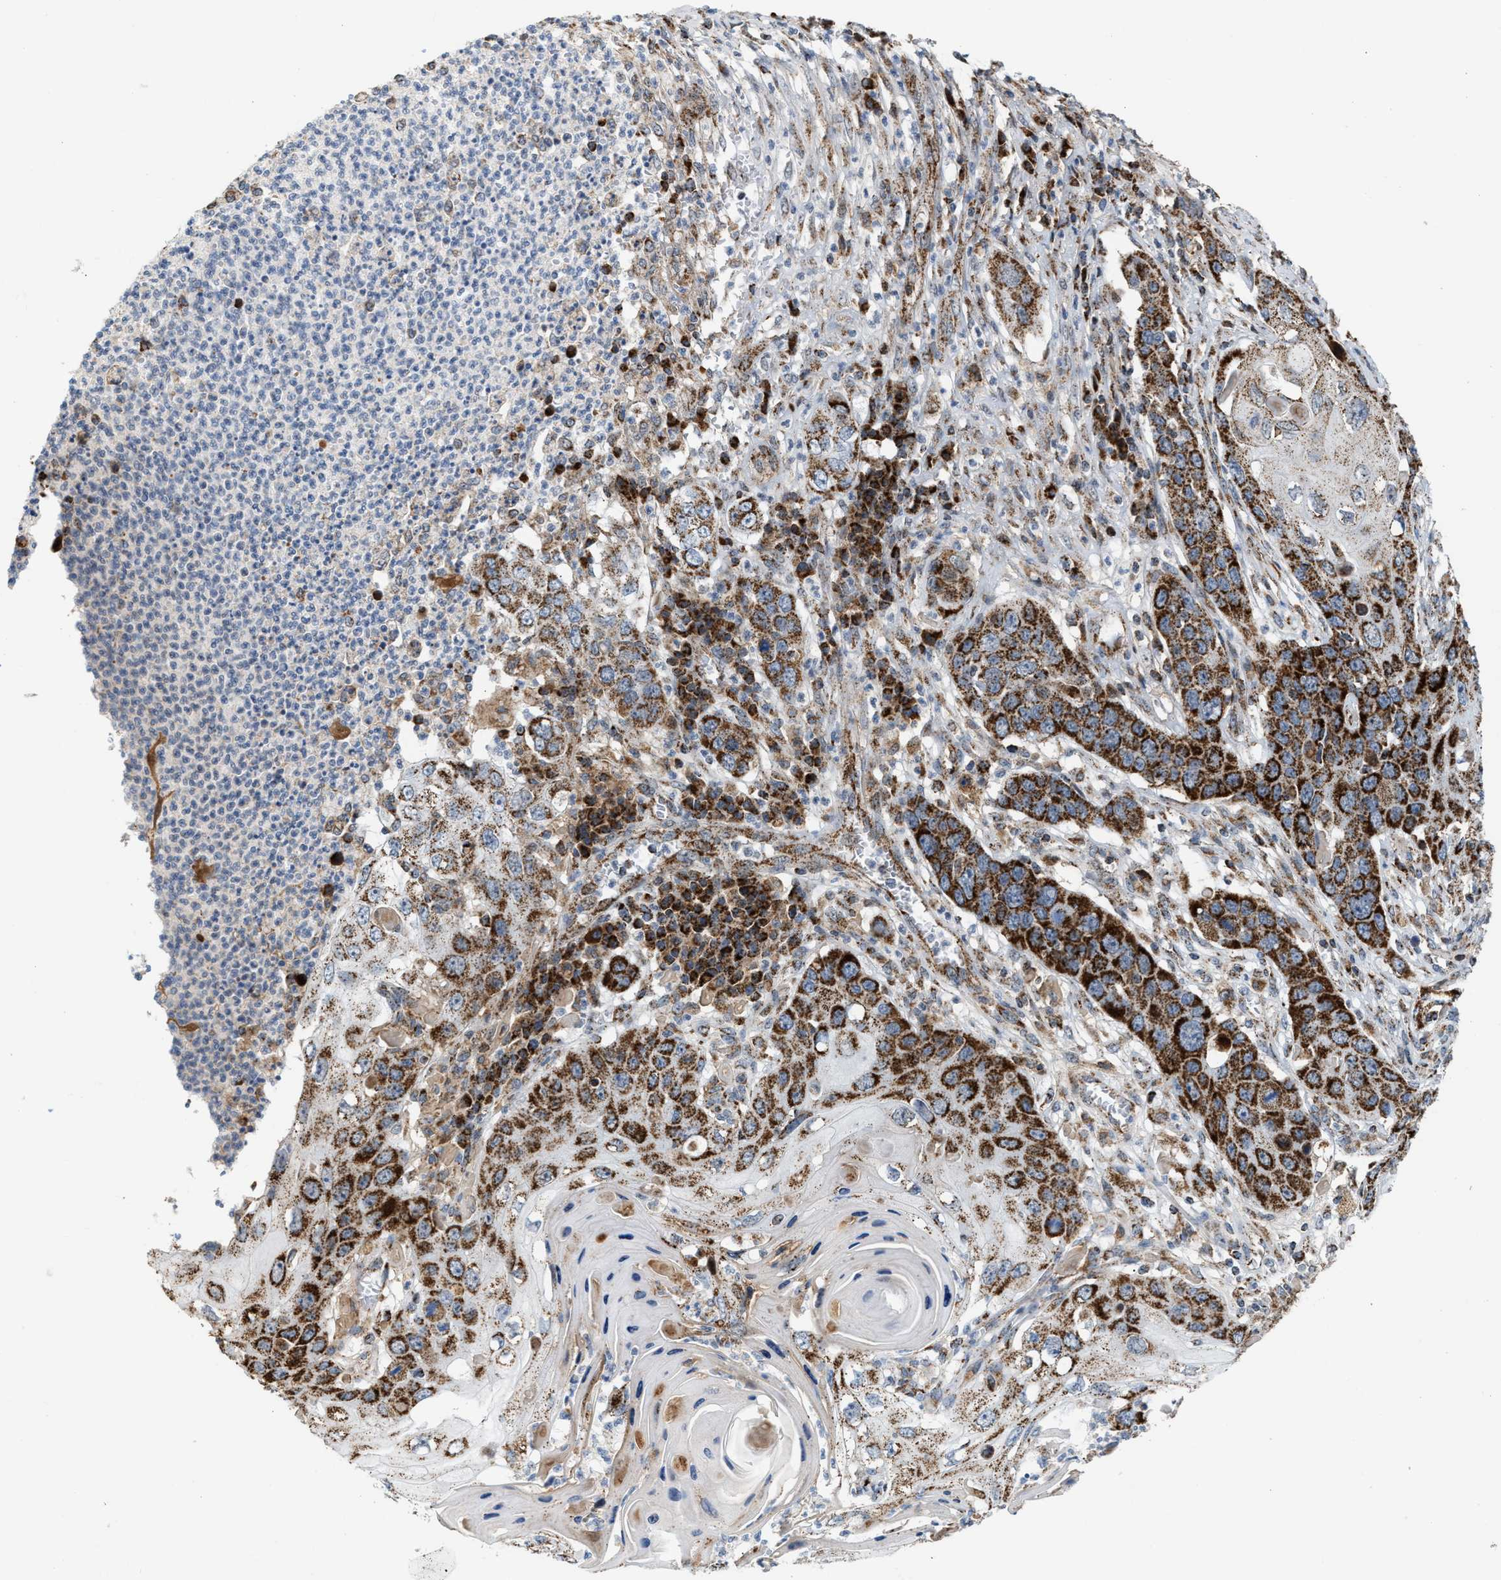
{"staining": {"intensity": "strong", "quantity": ">75%", "location": "cytoplasmic/membranous"}, "tissue": "skin cancer", "cell_type": "Tumor cells", "image_type": "cancer", "snomed": [{"axis": "morphology", "description": "Squamous cell carcinoma, NOS"}, {"axis": "topography", "description": "Skin"}], "caption": "The image displays staining of skin cancer, revealing strong cytoplasmic/membranous protein expression (brown color) within tumor cells. The protein of interest is shown in brown color, while the nuclei are stained blue.", "gene": "PMPCA", "patient": {"sex": "male", "age": 55}}